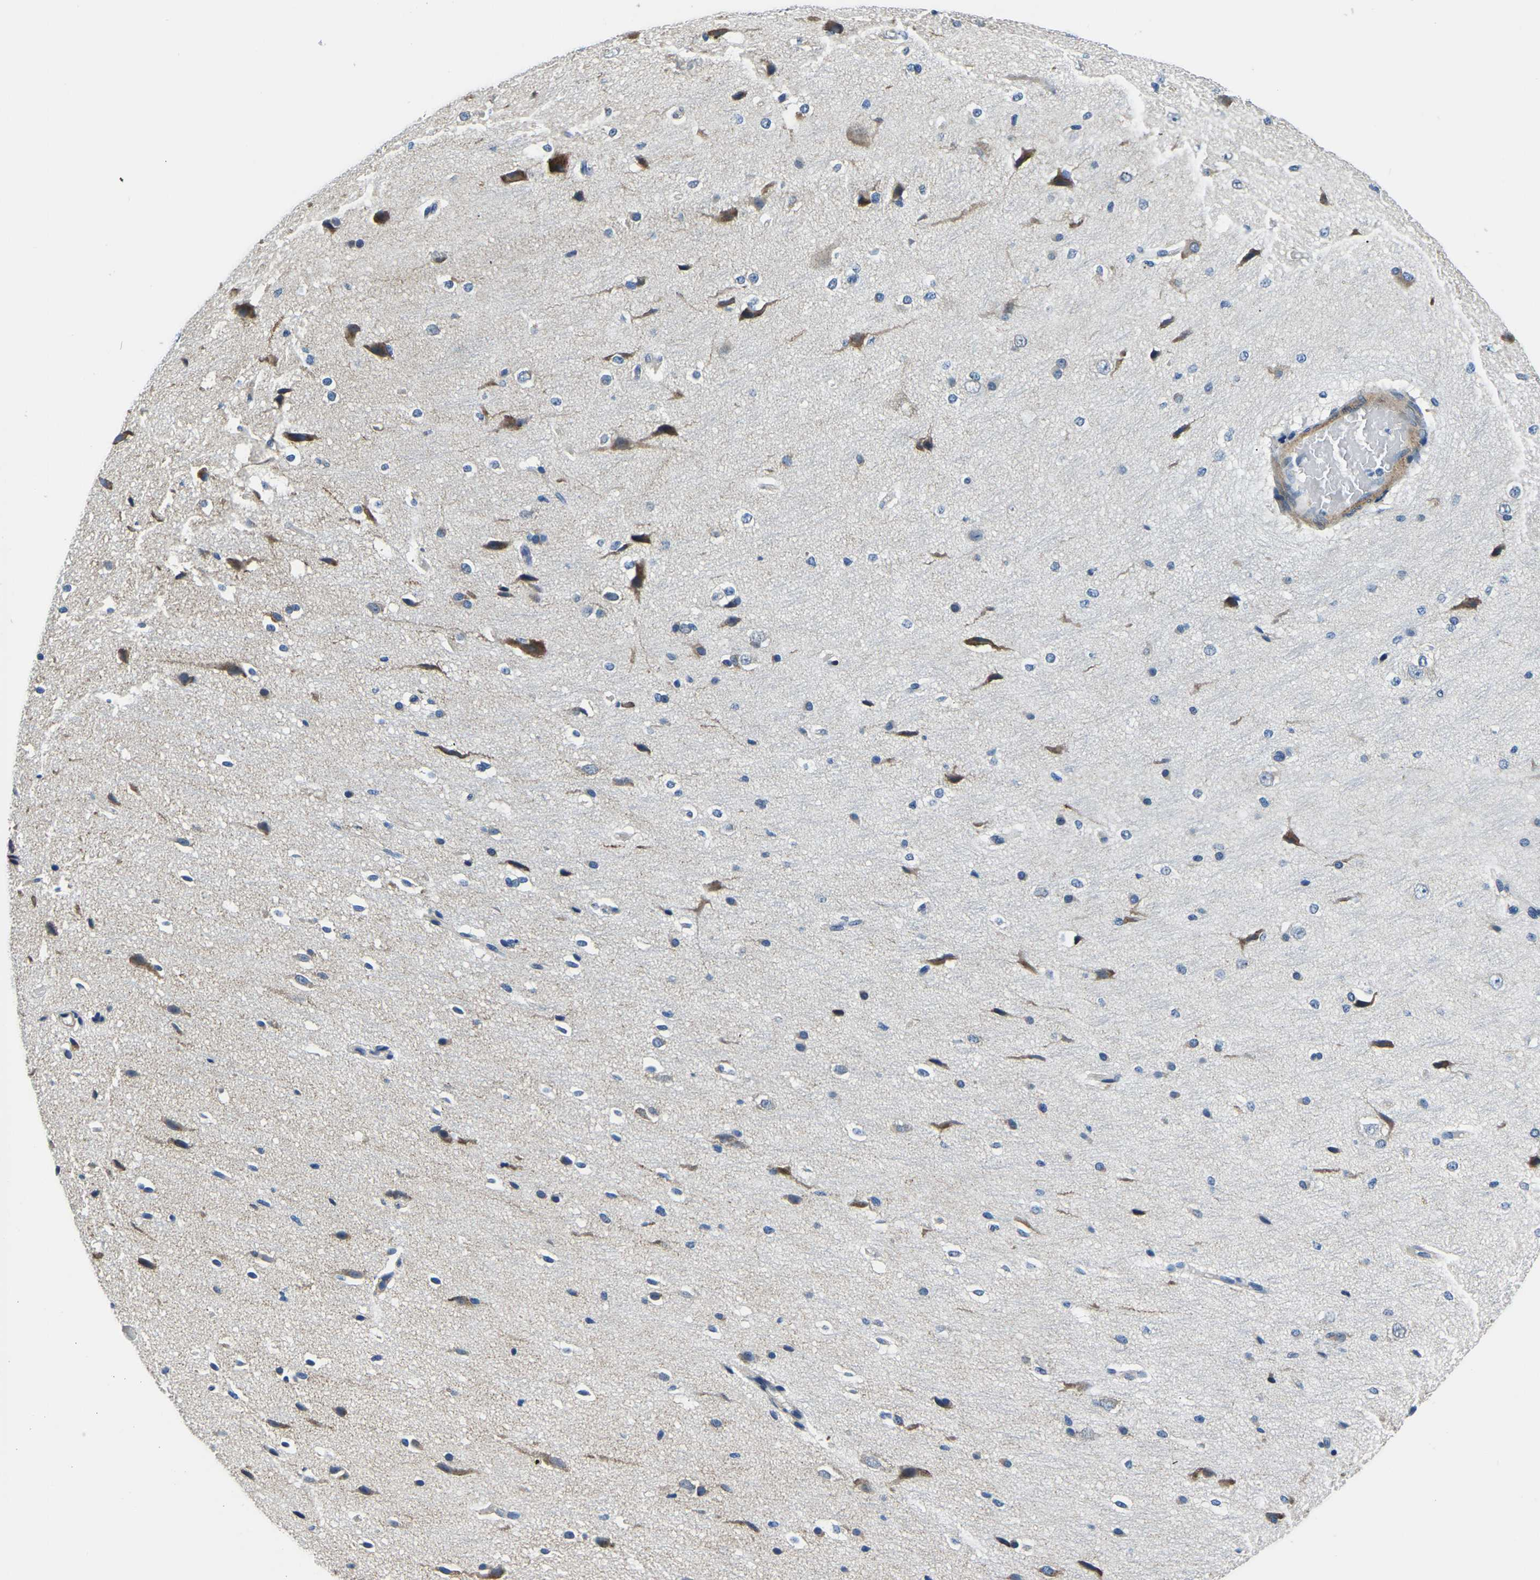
{"staining": {"intensity": "negative", "quantity": "none", "location": "none"}, "tissue": "cerebral cortex", "cell_type": "Endothelial cells", "image_type": "normal", "snomed": [{"axis": "morphology", "description": "Normal tissue, NOS"}, {"axis": "morphology", "description": "Developmental malformation"}, {"axis": "topography", "description": "Cerebral cortex"}], "caption": "The image displays no significant positivity in endothelial cells of cerebral cortex.", "gene": "LIAS", "patient": {"sex": "female", "age": 30}}